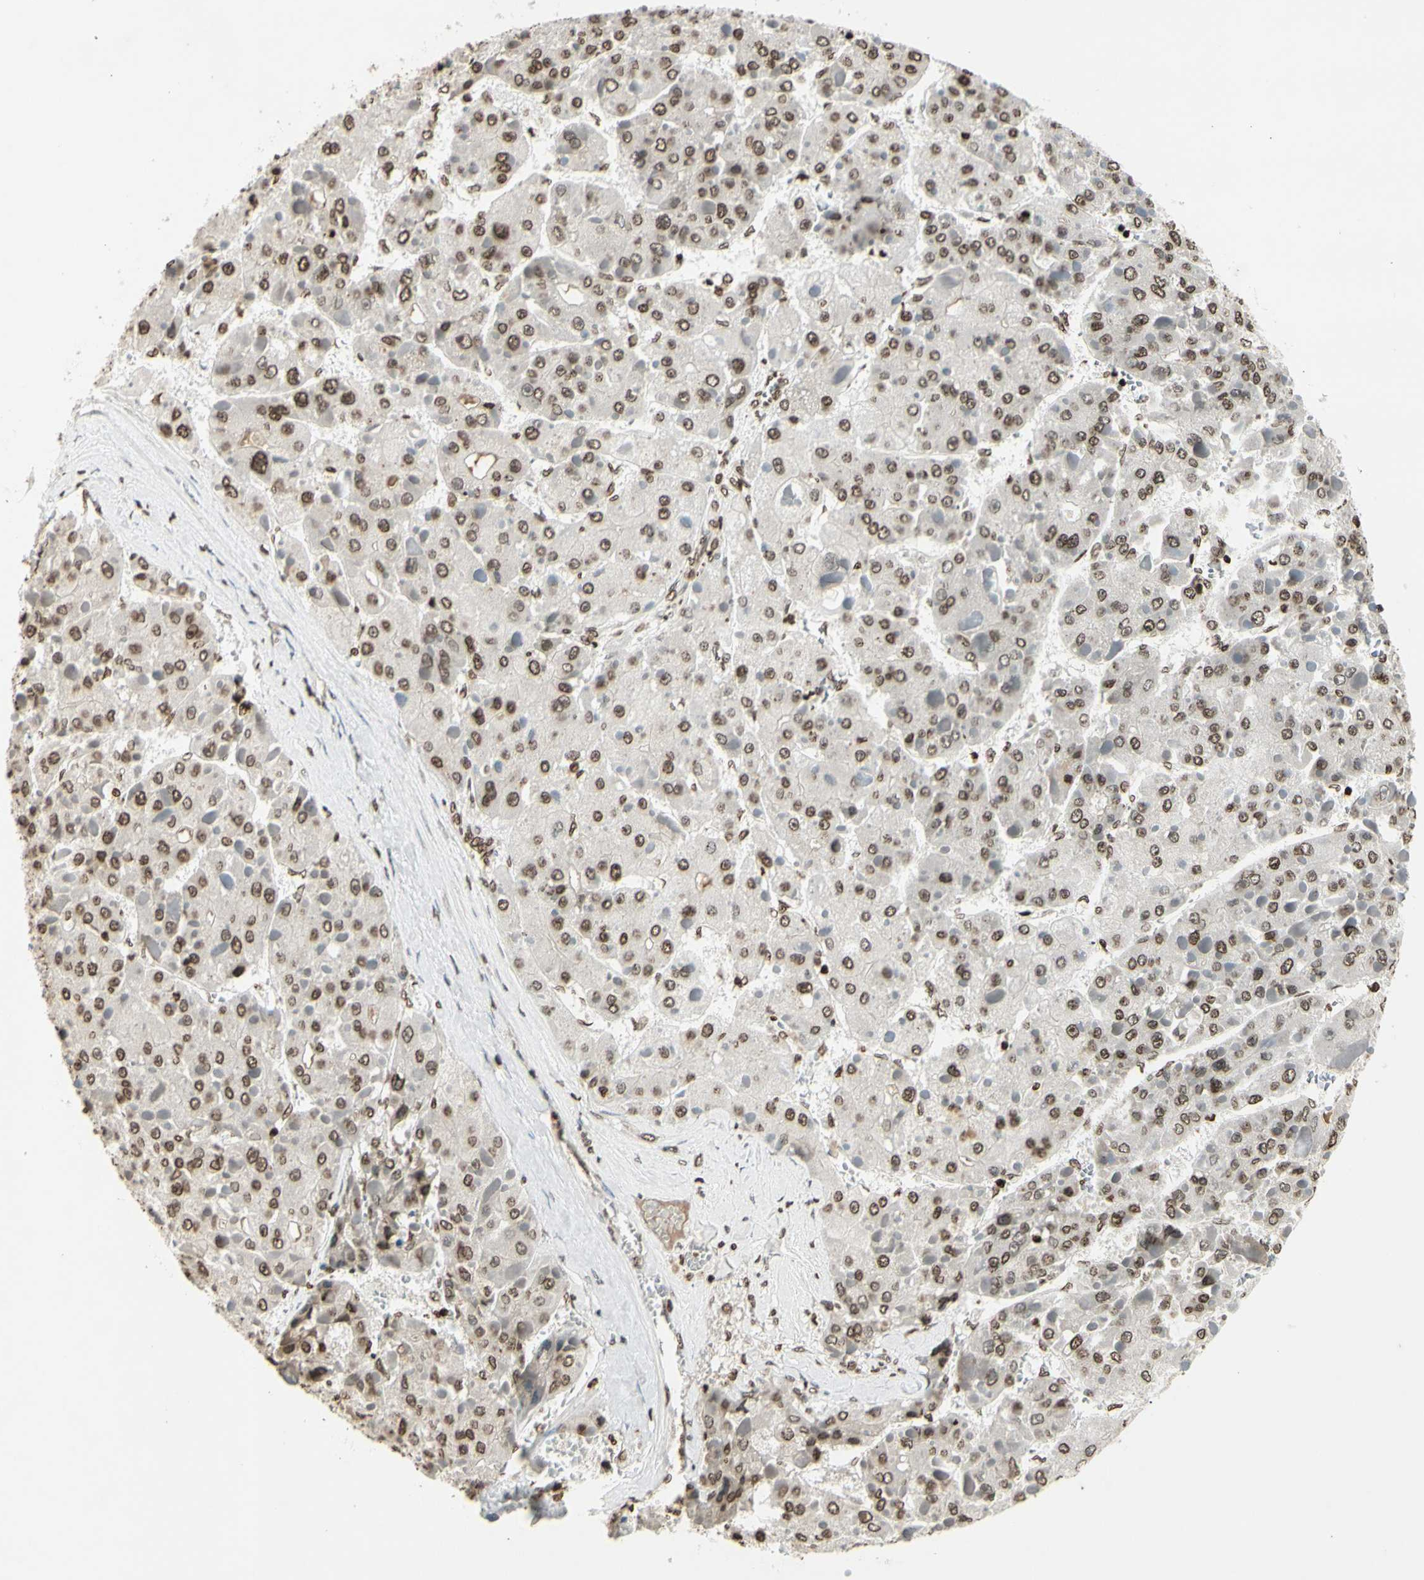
{"staining": {"intensity": "moderate", "quantity": "25%-75%", "location": "cytoplasmic/membranous,nuclear"}, "tissue": "liver cancer", "cell_type": "Tumor cells", "image_type": "cancer", "snomed": [{"axis": "morphology", "description": "Carcinoma, Hepatocellular, NOS"}, {"axis": "topography", "description": "Liver"}], "caption": "A histopathology image of liver cancer (hepatocellular carcinoma) stained for a protein exhibits moderate cytoplasmic/membranous and nuclear brown staining in tumor cells. Immunohistochemistry (ihc) stains the protein of interest in brown and the nuclei are stained blue.", "gene": "RORA", "patient": {"sex": "female", "age": 73}}